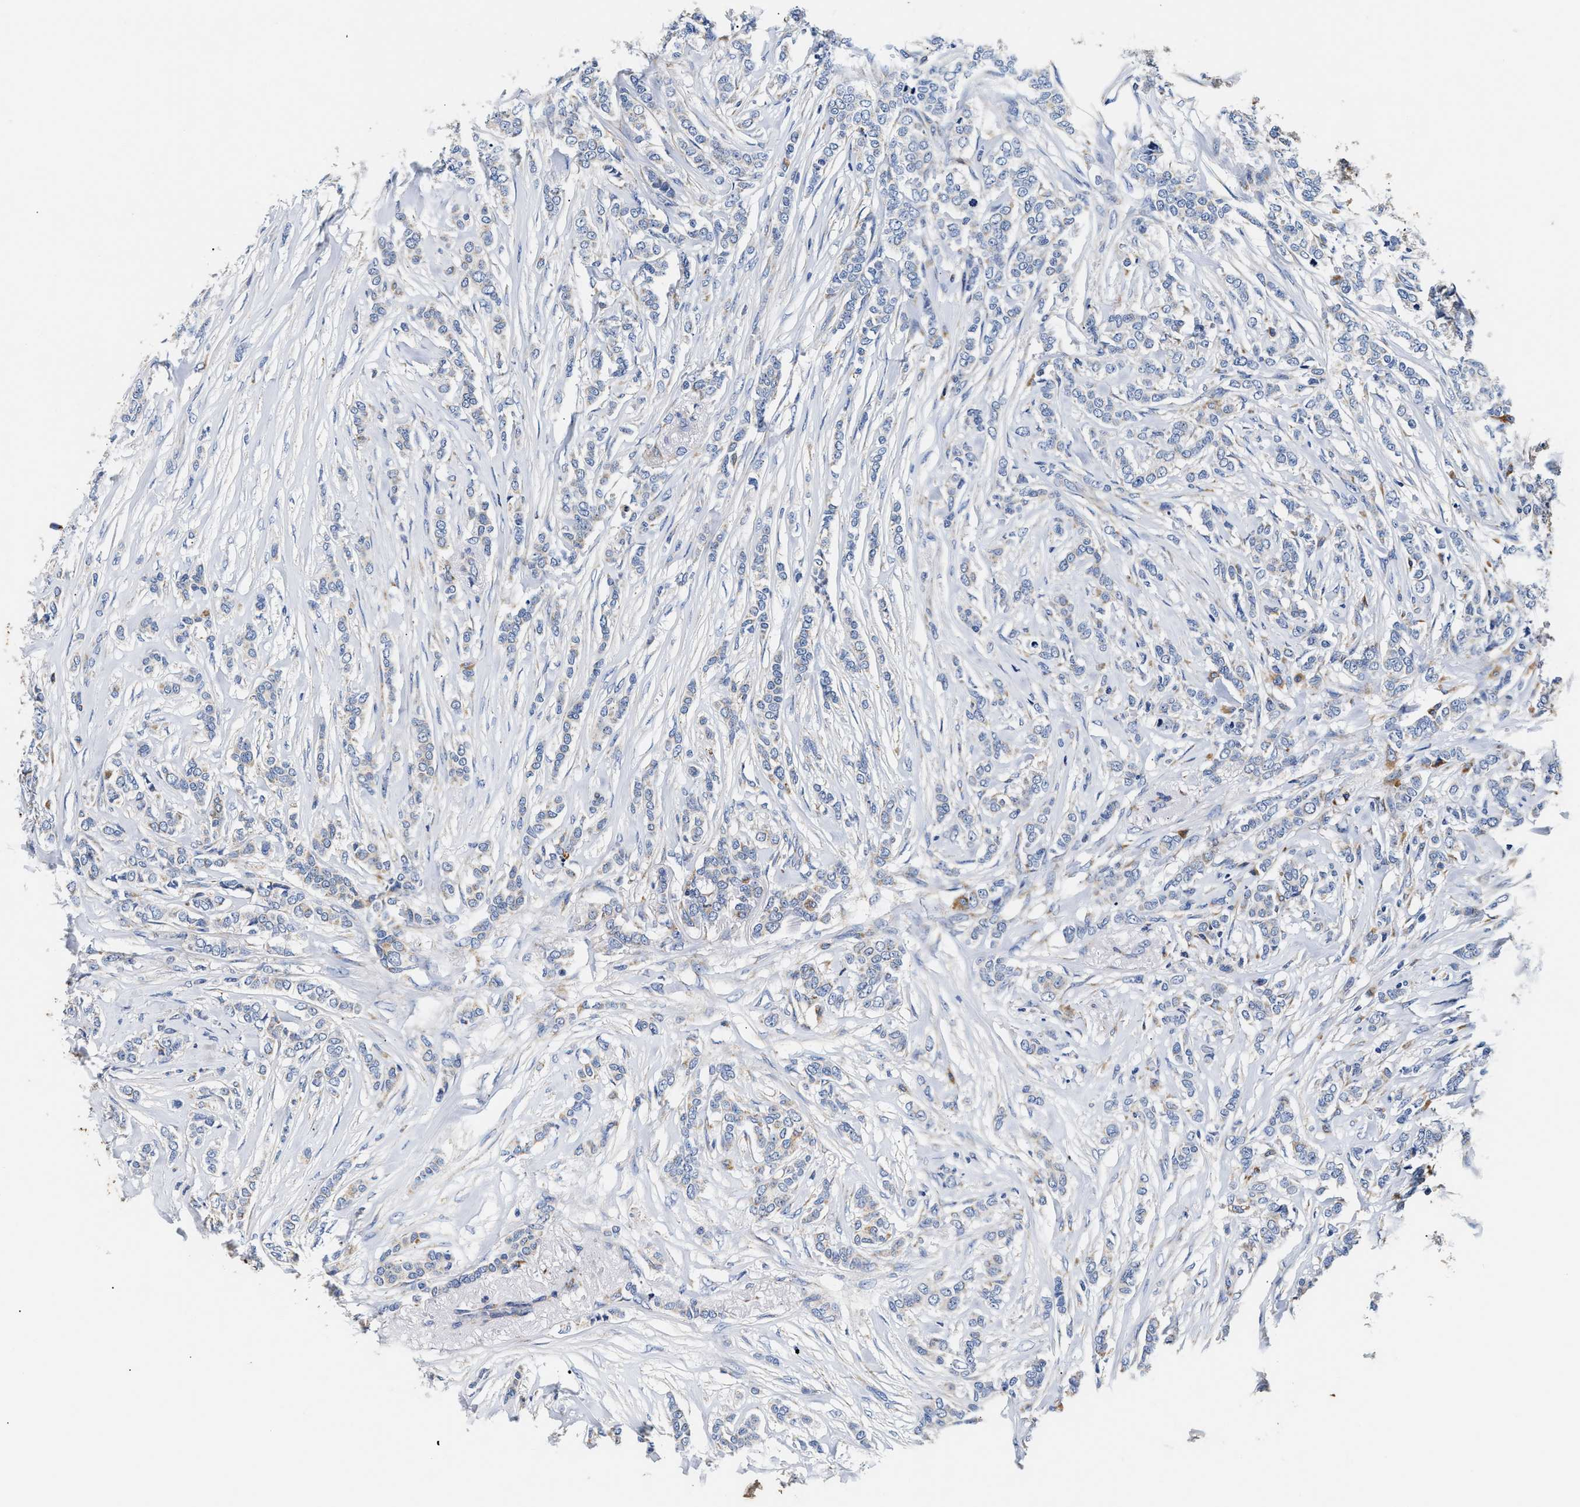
{"staining": {"intensity": "negative", "quantity": "none", "location": "none"}, "tissue": "breast cancer", "cell_type": "Tumor cells", "image_type": "cancer", "snomed": [{"axis": "morphology", "description": "Lobular carcinoma"}, {"axis": "topography", "description": "Skin"}, {"axis": "topography", "description": "Breast"}], "caption": "Immunohistochemical staining of human lobular carcinoma (breast) shows no significant positivity in tumor cells.", "gene": "ACADVL", "patient": {"sex": "female", "age": 46}}